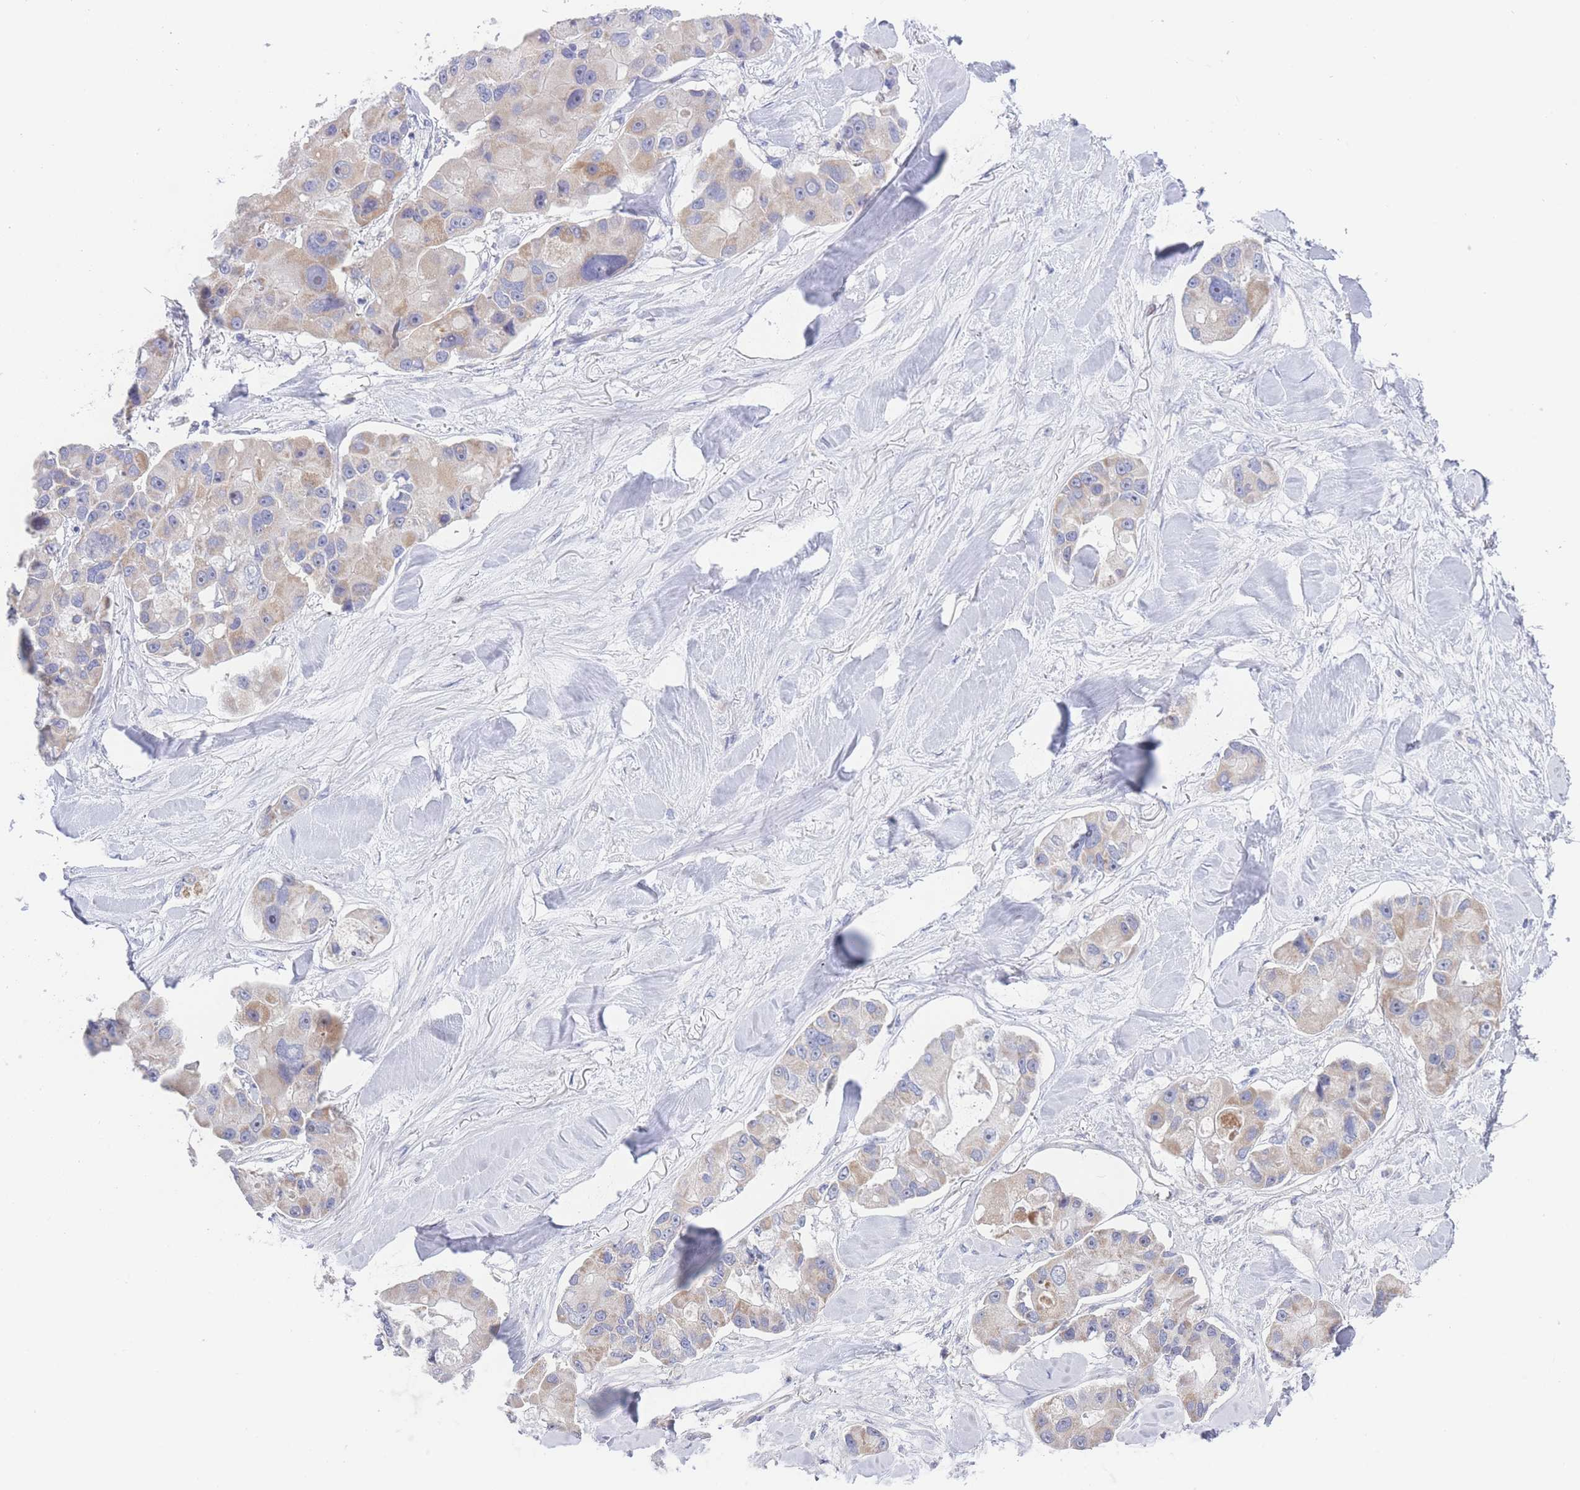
{"staining": {"intensity": "weak", "quantity": "25%-75%", "location": "cytoplasmic/membranous"}, "tissue": "lung cancer", "cell_type": "Tumor cells", "image_type": "cancer", "snomed": [{"axis": "morphology", "description": "Adenocarcinoma, NOS"}, {"axis": "topography", "description": "Lung"}], "caption": "Immunohistochemistry (IHC) (DAB (3,3'-diaminobenzidine)) staining of human lung cancer (adenocarcinoma) displays weak cytoplasmic/membranous protein positivity in approximately 25%-75% of tumor cells.", "gene": "GPAM", "patient": {"sex": "female", "age": 54}}